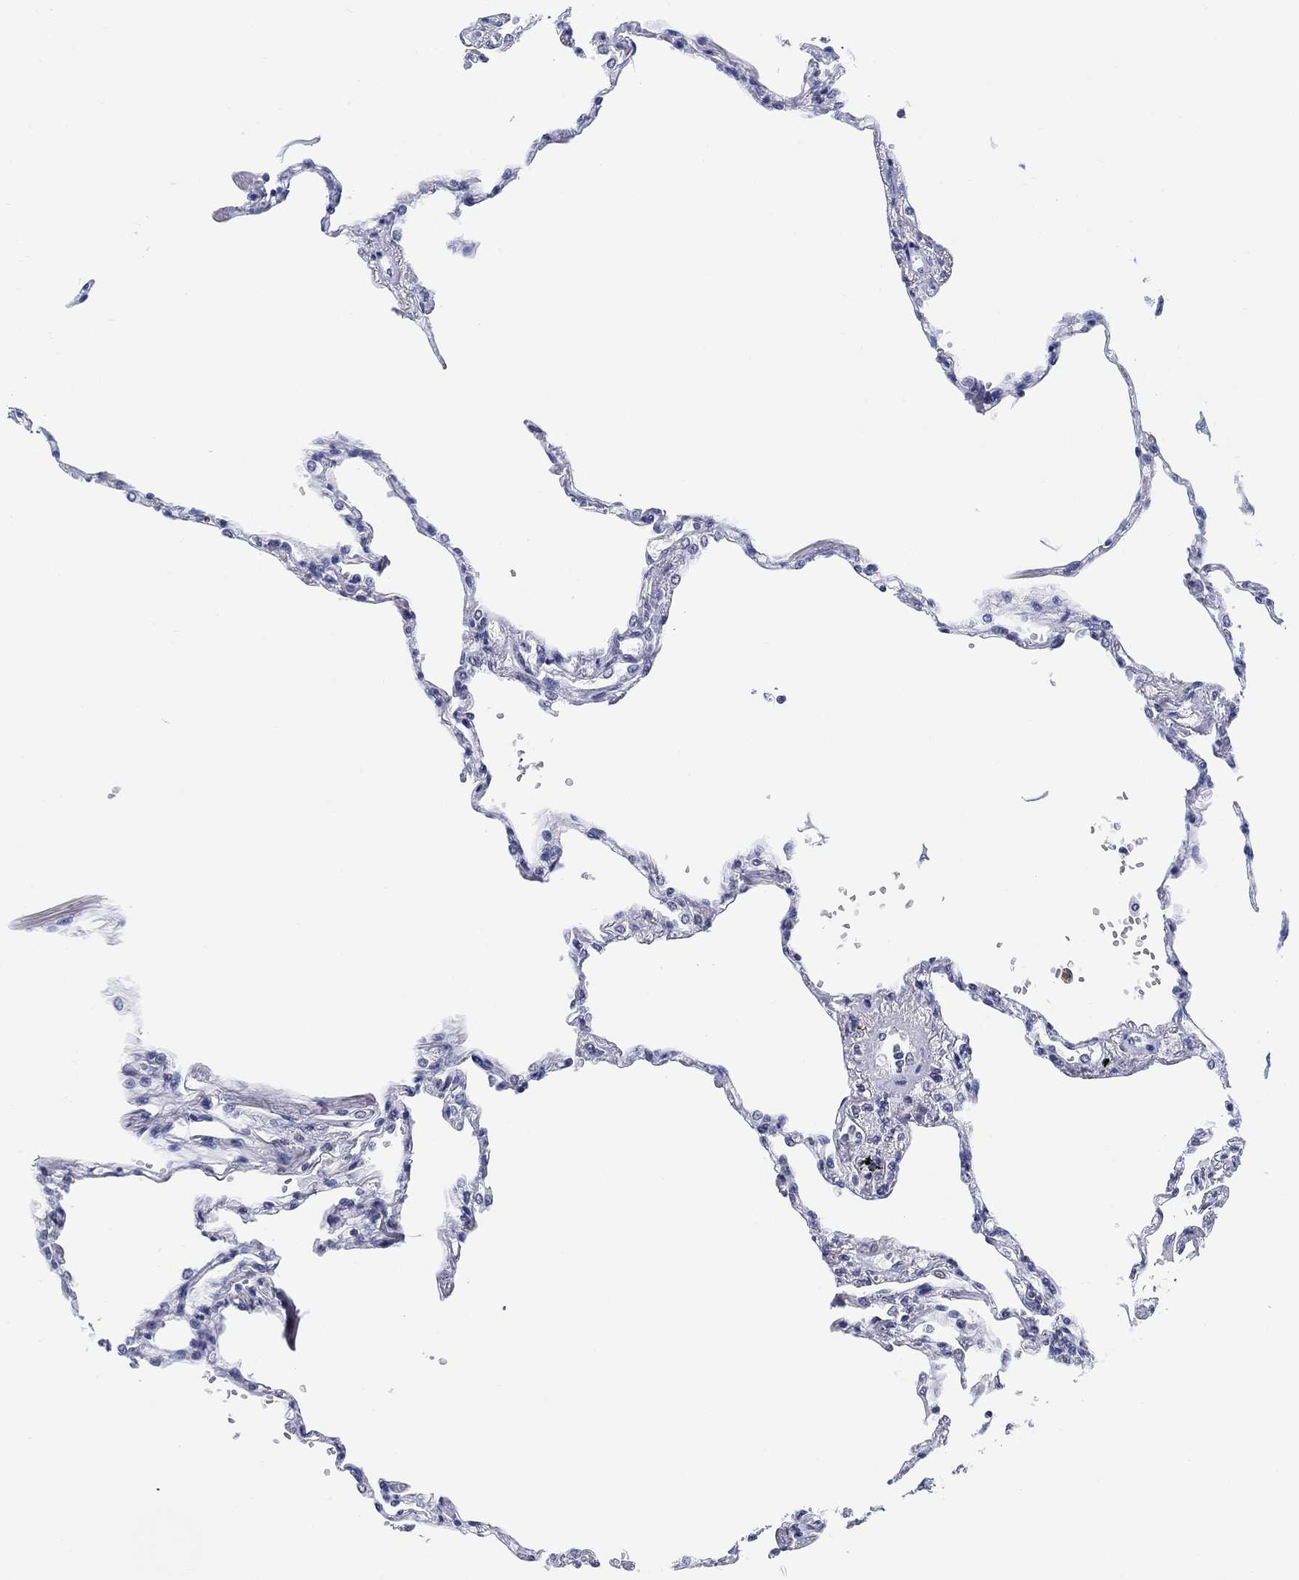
{"staining": {"intensity": "negative", "quantity": "none", "location": "none"}, "tissue": "lung", "cell_type": "Alveolar cells", "image_type": "normal", "snomed": [{"axis": "morphology", "description": "Normal tissue, NOS"}, {"axis": "topography", "description": "Lung"}], "caption": "Protein analysis of normal lung shows no significant staining in alveolar cells. (DAB immunohistochemistry visualized using brightfield microscopy, high magnification).", "gene": "OTUB2", "patient": {"sex": "male", "age": 78}}